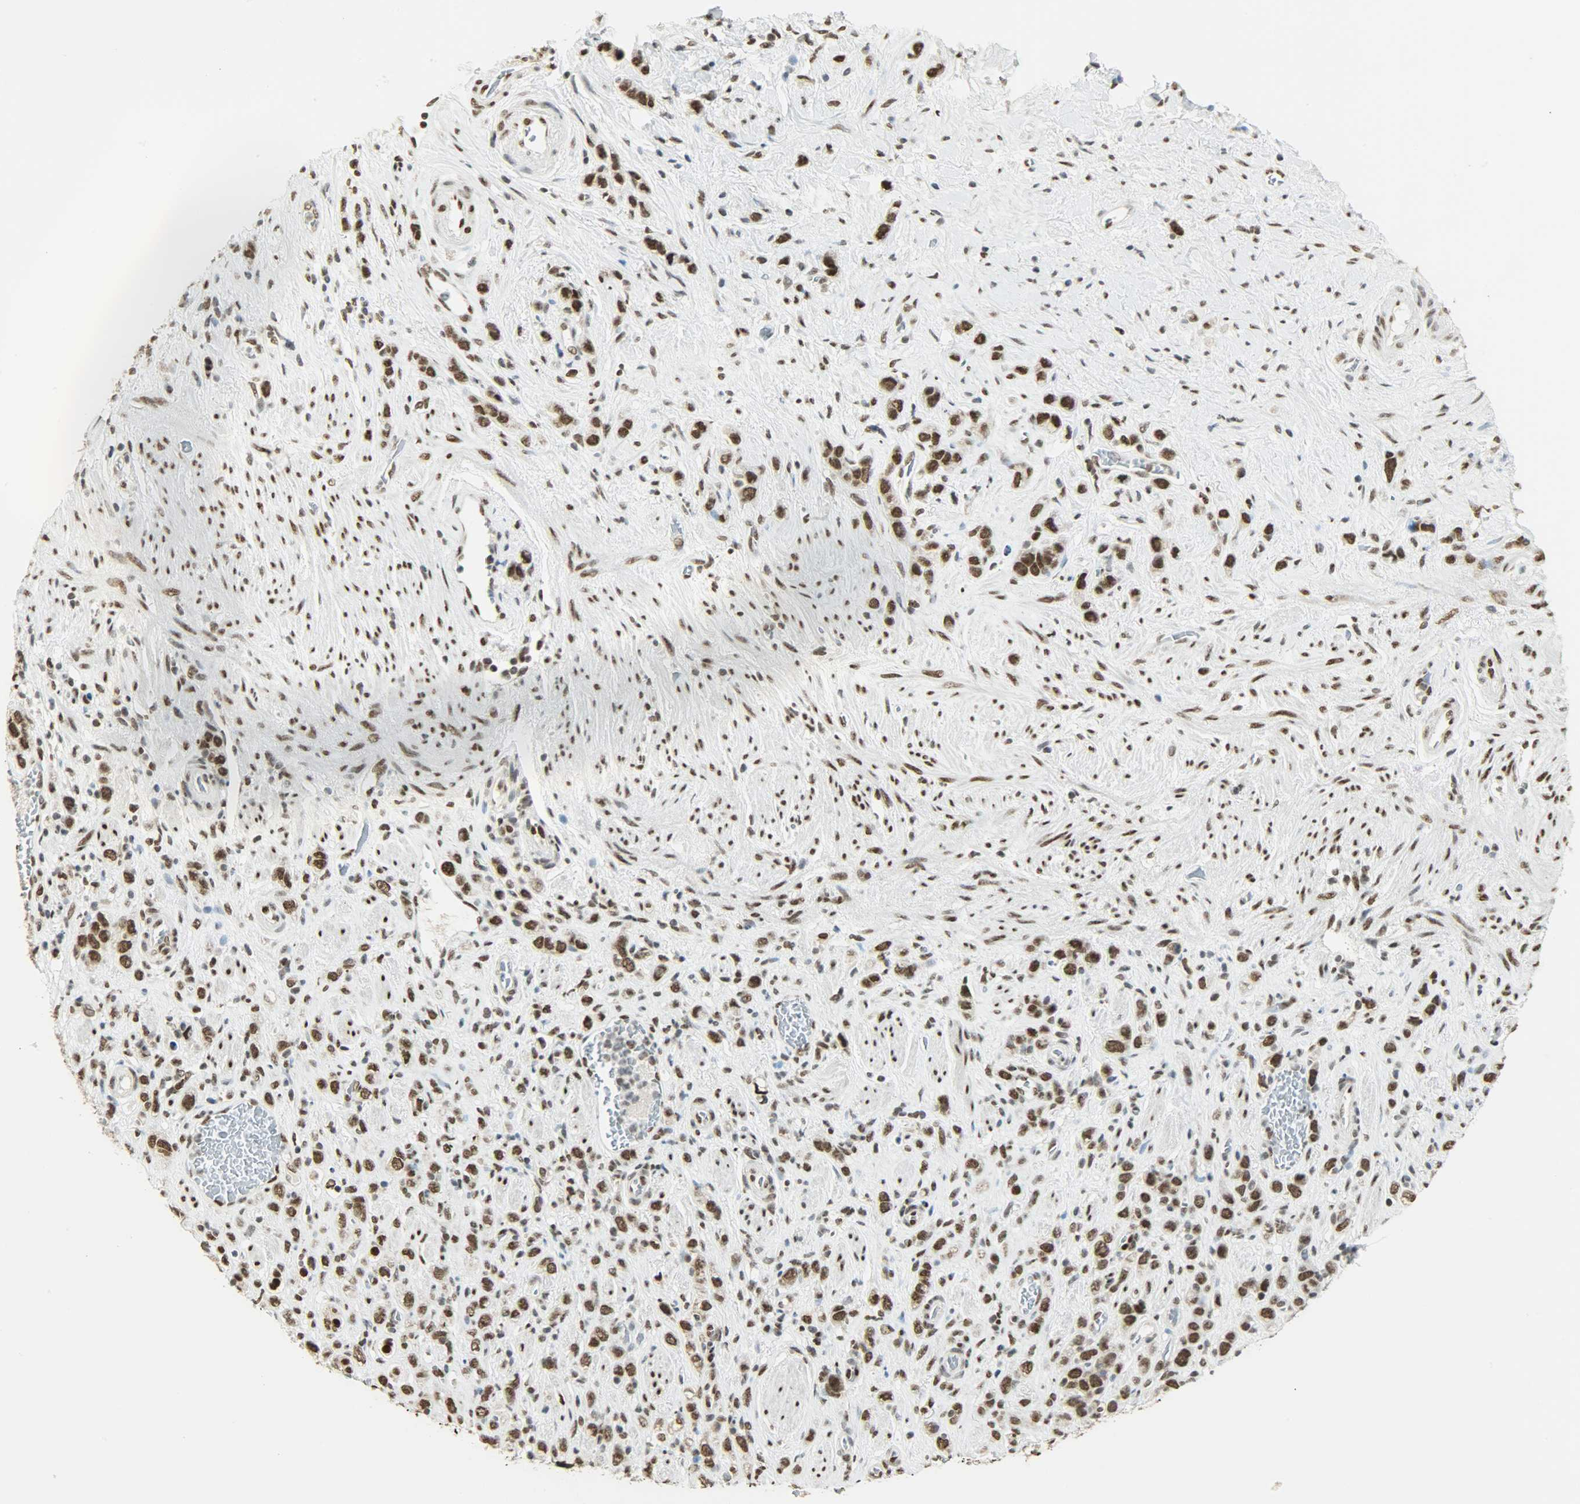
{"staining": {"intensity": "strong", "quantity": ">75%", "location": "nuclear"}, "tissue": "stomach cancer", "cell_type": "Tumor cells", "image_type": "cancer", "snomed": [{"axis": "morphology", "description": "Normal tissue, NOS"}, {"axis": "morphology", "description": "Adenocarcinoma, NOS"}, {"axis": "morphology", "description": "Adenocarcinoma, High grade"}, {"axis": "topography", "description": "Stomach, upper"}, {"axis": "topography", "description": "Stomach"}], "caption": "A high-resolution micrograph shows immunohistochemistry staining of adenocarcinoma (high-grade) (stomach), which shows strong nuclear positivity in approximately >75% of tumor cells.", "gene": "MYEF2", "patient": {"sex": "female", "age": 65}}